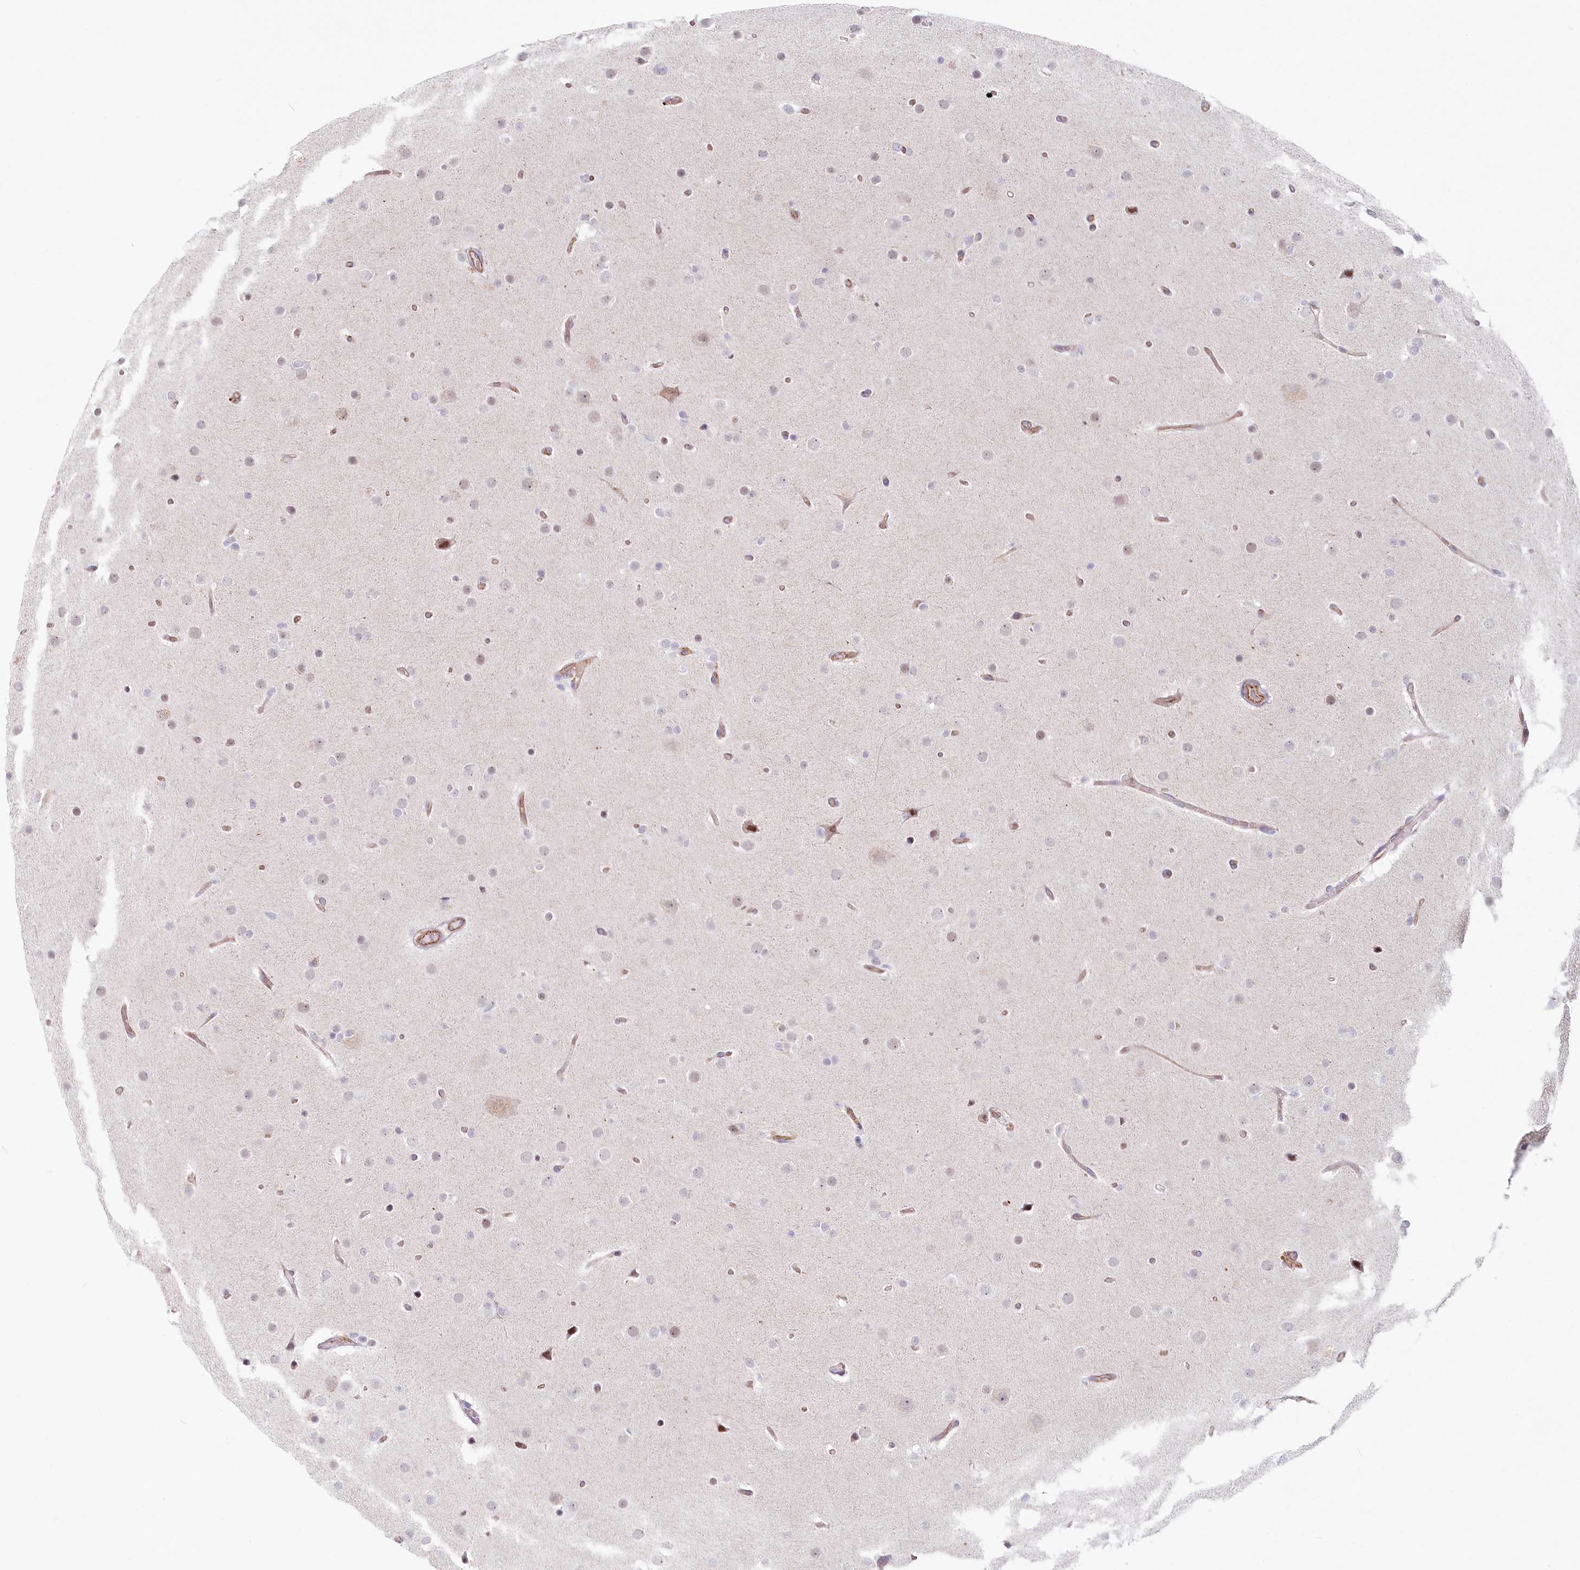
{"staining": {"intensity": "weak", "quantity": "<25%", "location": "nuclear"}, "tissue": "glioma", "cell_type": "Tumor cells", "image_type": "cancer", "snomed": [{"axis": "morphology", "description": "Glioma, malignant, High grade"}, {"axis": "topography", "description": "Cerebral cortex"}], "caption": "A high-resolution photomicrograph shows IHC staining of malignant glioma (high-grade), which reveals no significant expression in tumor cells.", "gene": "ABHD8", "patient": {"sex": "female", "age": 36}}